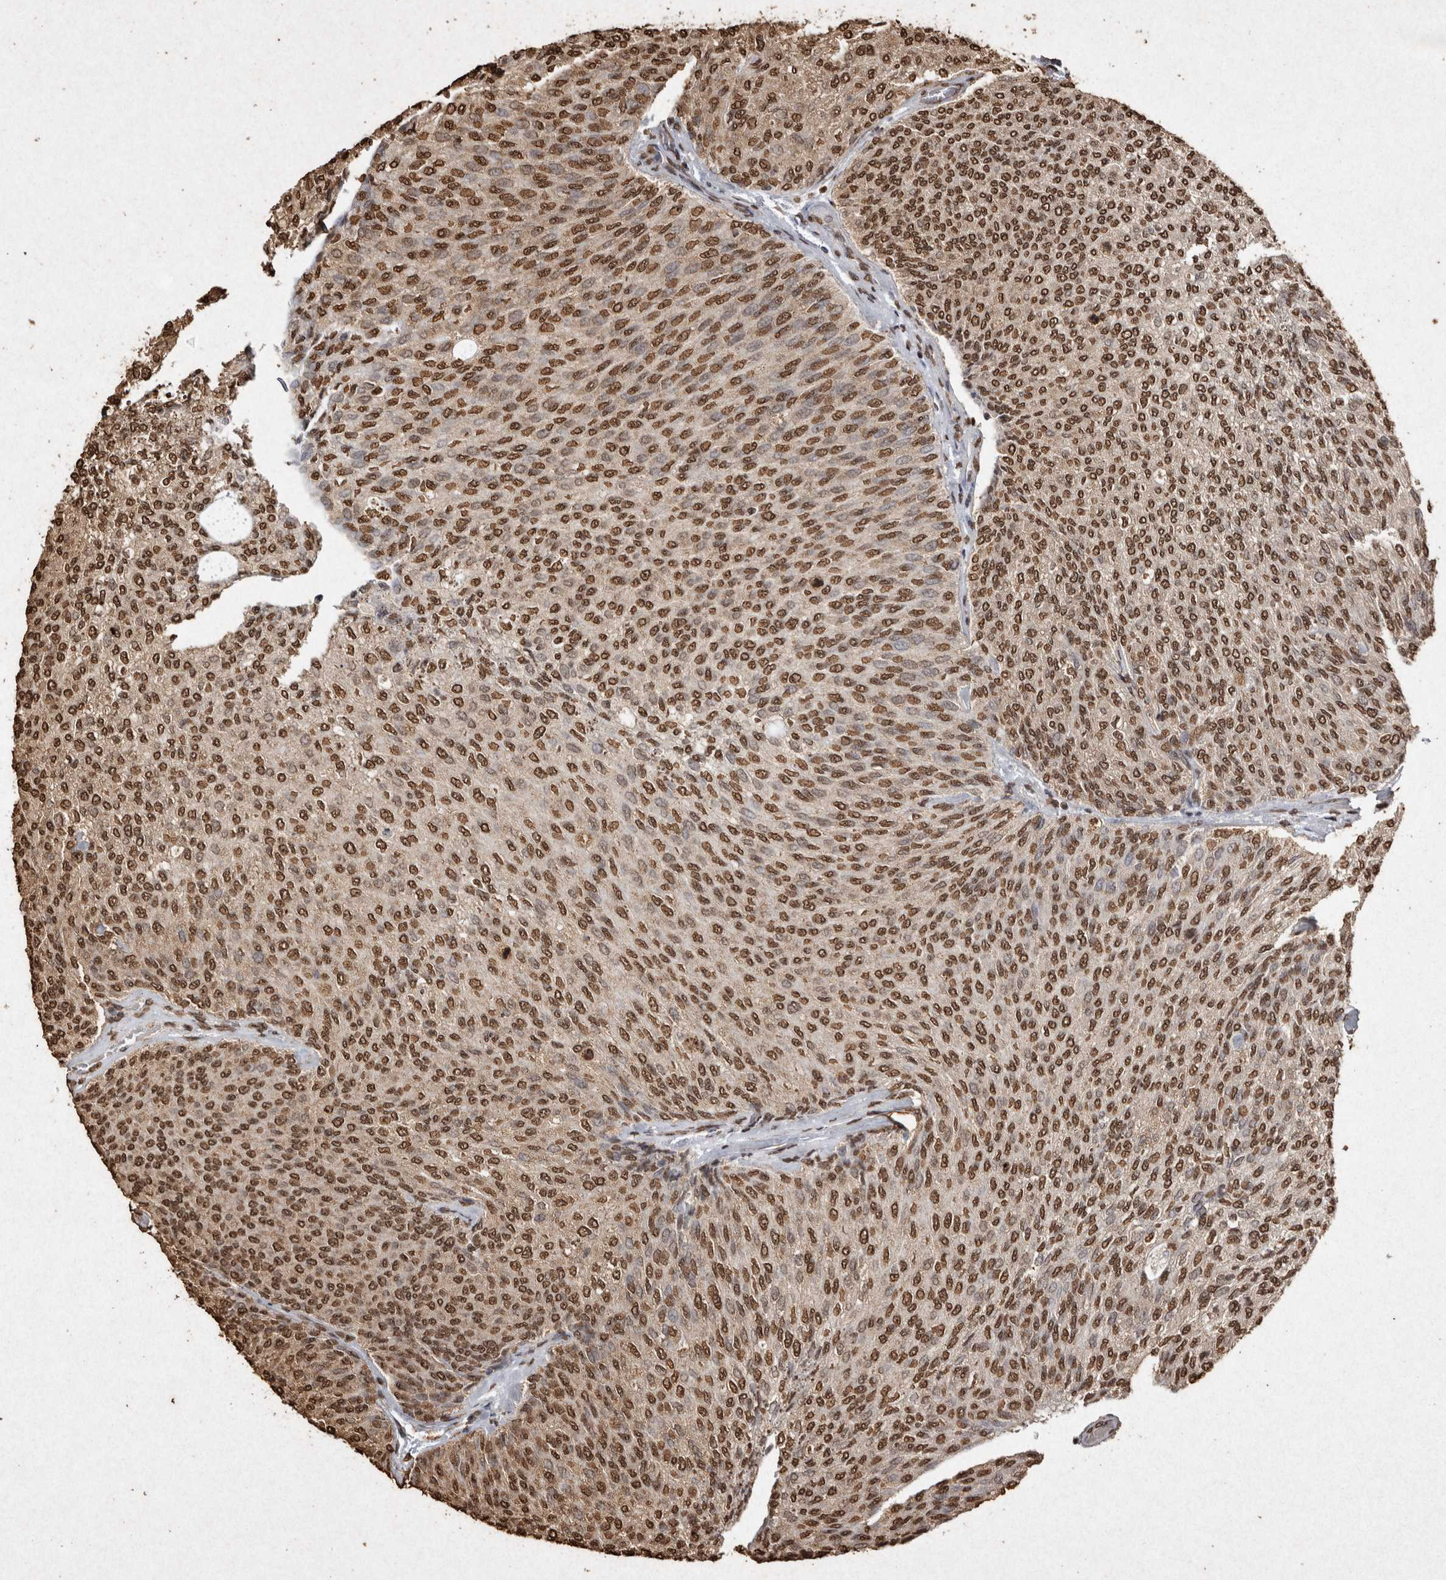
{"staining": {"intensity": "strong", "quantity": ">75%", "location": "nuclear"}, "tissue": "urothelial cancer", "cell_type": "Tumor cells", "image_type": "cancer", "snomed": [{"axis": "morphology", "description": "Urothelial carcinoma, Low grade"}, {"axis": "topography", "description": "Urinary bladder"}], "caption": "A high-resolution image shows immunohistochemistry (IHC) staining of low-grade urothelial carcinoma, which reveals strong nuclear positivity in approximately >75% of tumor cells. The staining was performed using DAB to visualize the protein expression in brown, while the nuclei were stained in blue with hematoxylin (Magnification: 20x).", "gene": "FSTL3", "patient": {"sex": "female", "age": 79}}